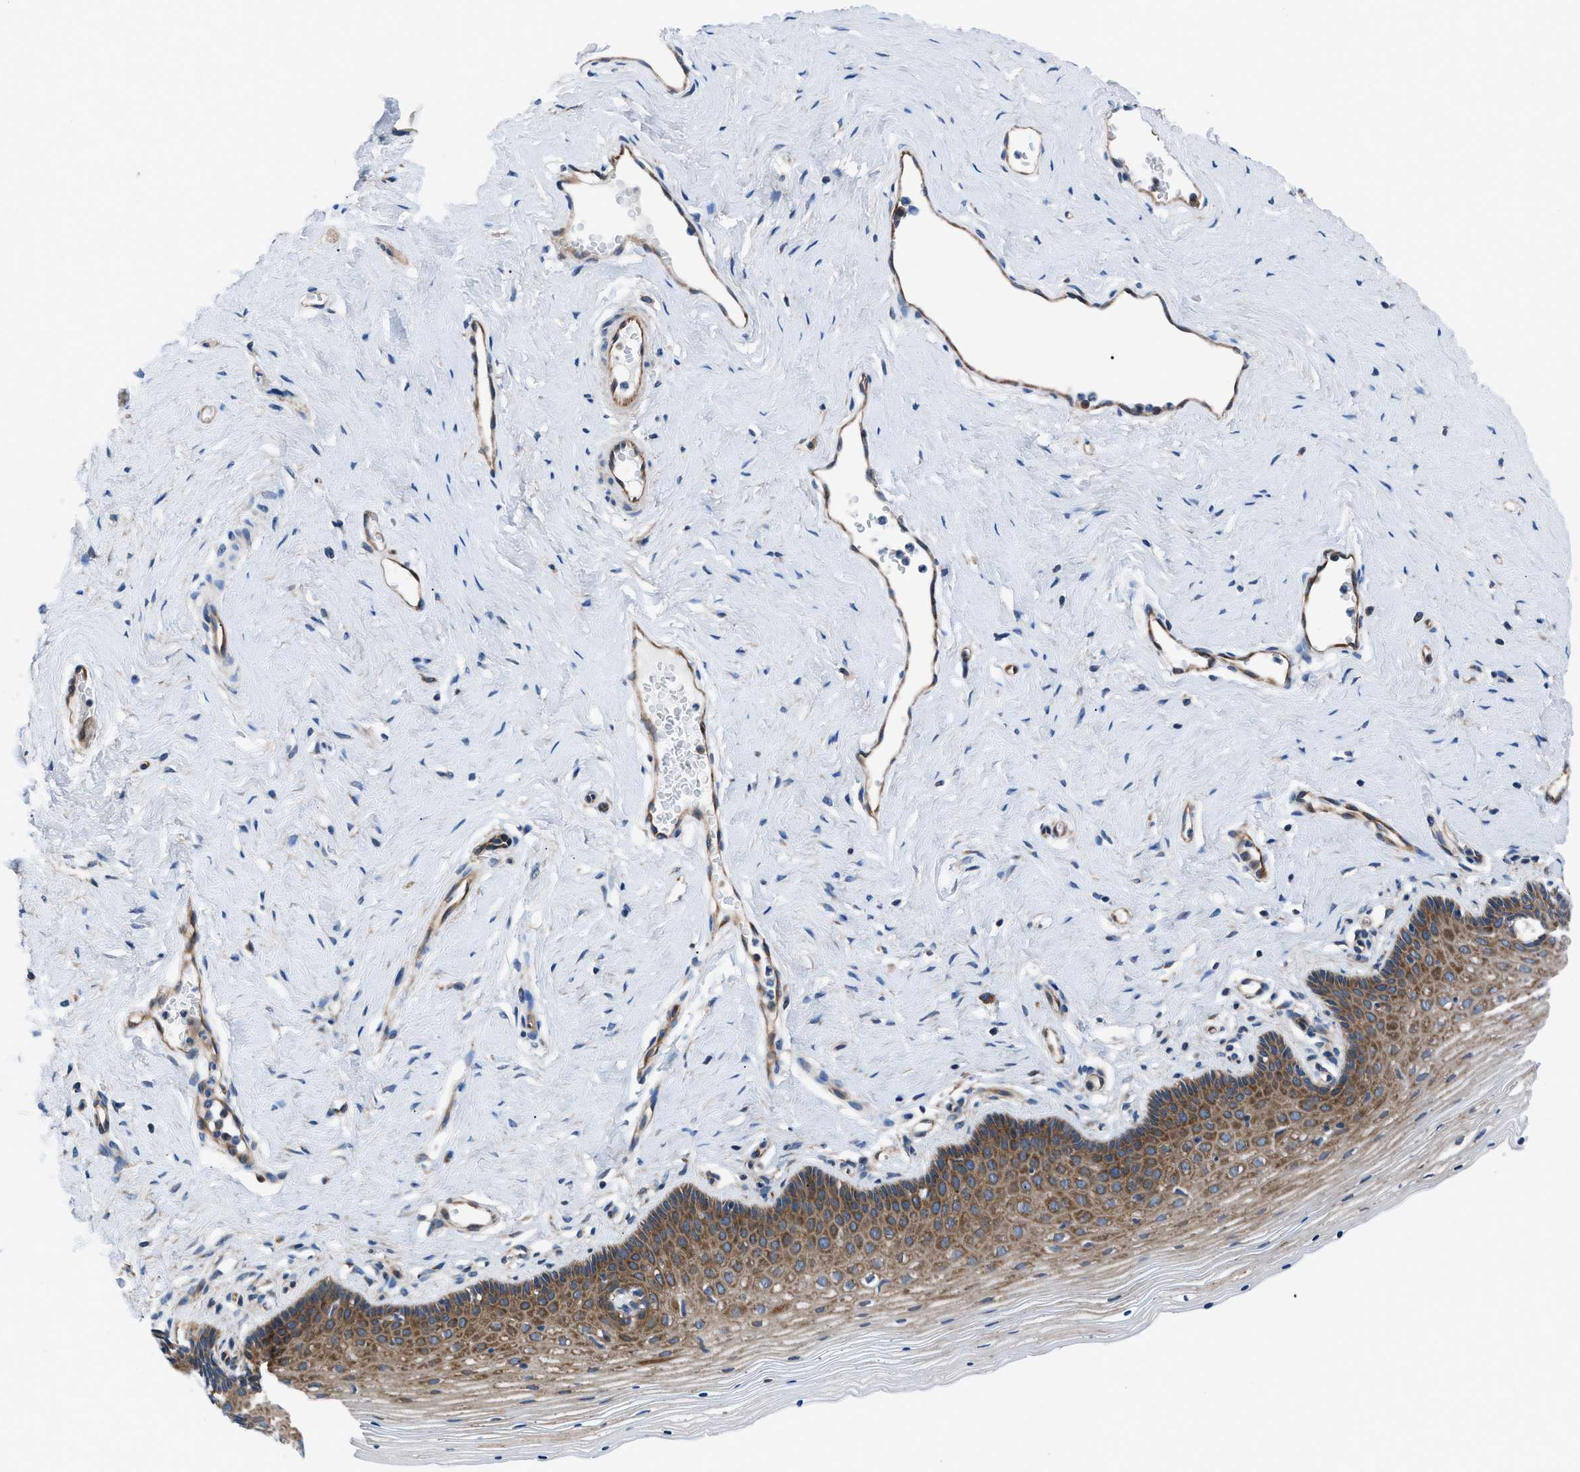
{"staining": {"intensity": "moderate", "quantity": ">75%", "location": "cytoplasmic/membranous"}, "tissue": "vagina", "cell_type": "Squamous epithelial cells", "image_type": "normal", "snomed": [{"axis": "morphology", "description": "Normal tissue, NOS"}, {"axis": "topography", "description": "Vagina"}], "caption": "Squamous epithelial cells demonstrate moderate cytoplasmic/membranous expression in about >75% of cells in normal vagina. (DAB = brown stain, brightfield microscopy at high magnification).", "gene": "TRIP4", "patient": {"sex": "female", "age": 32}}